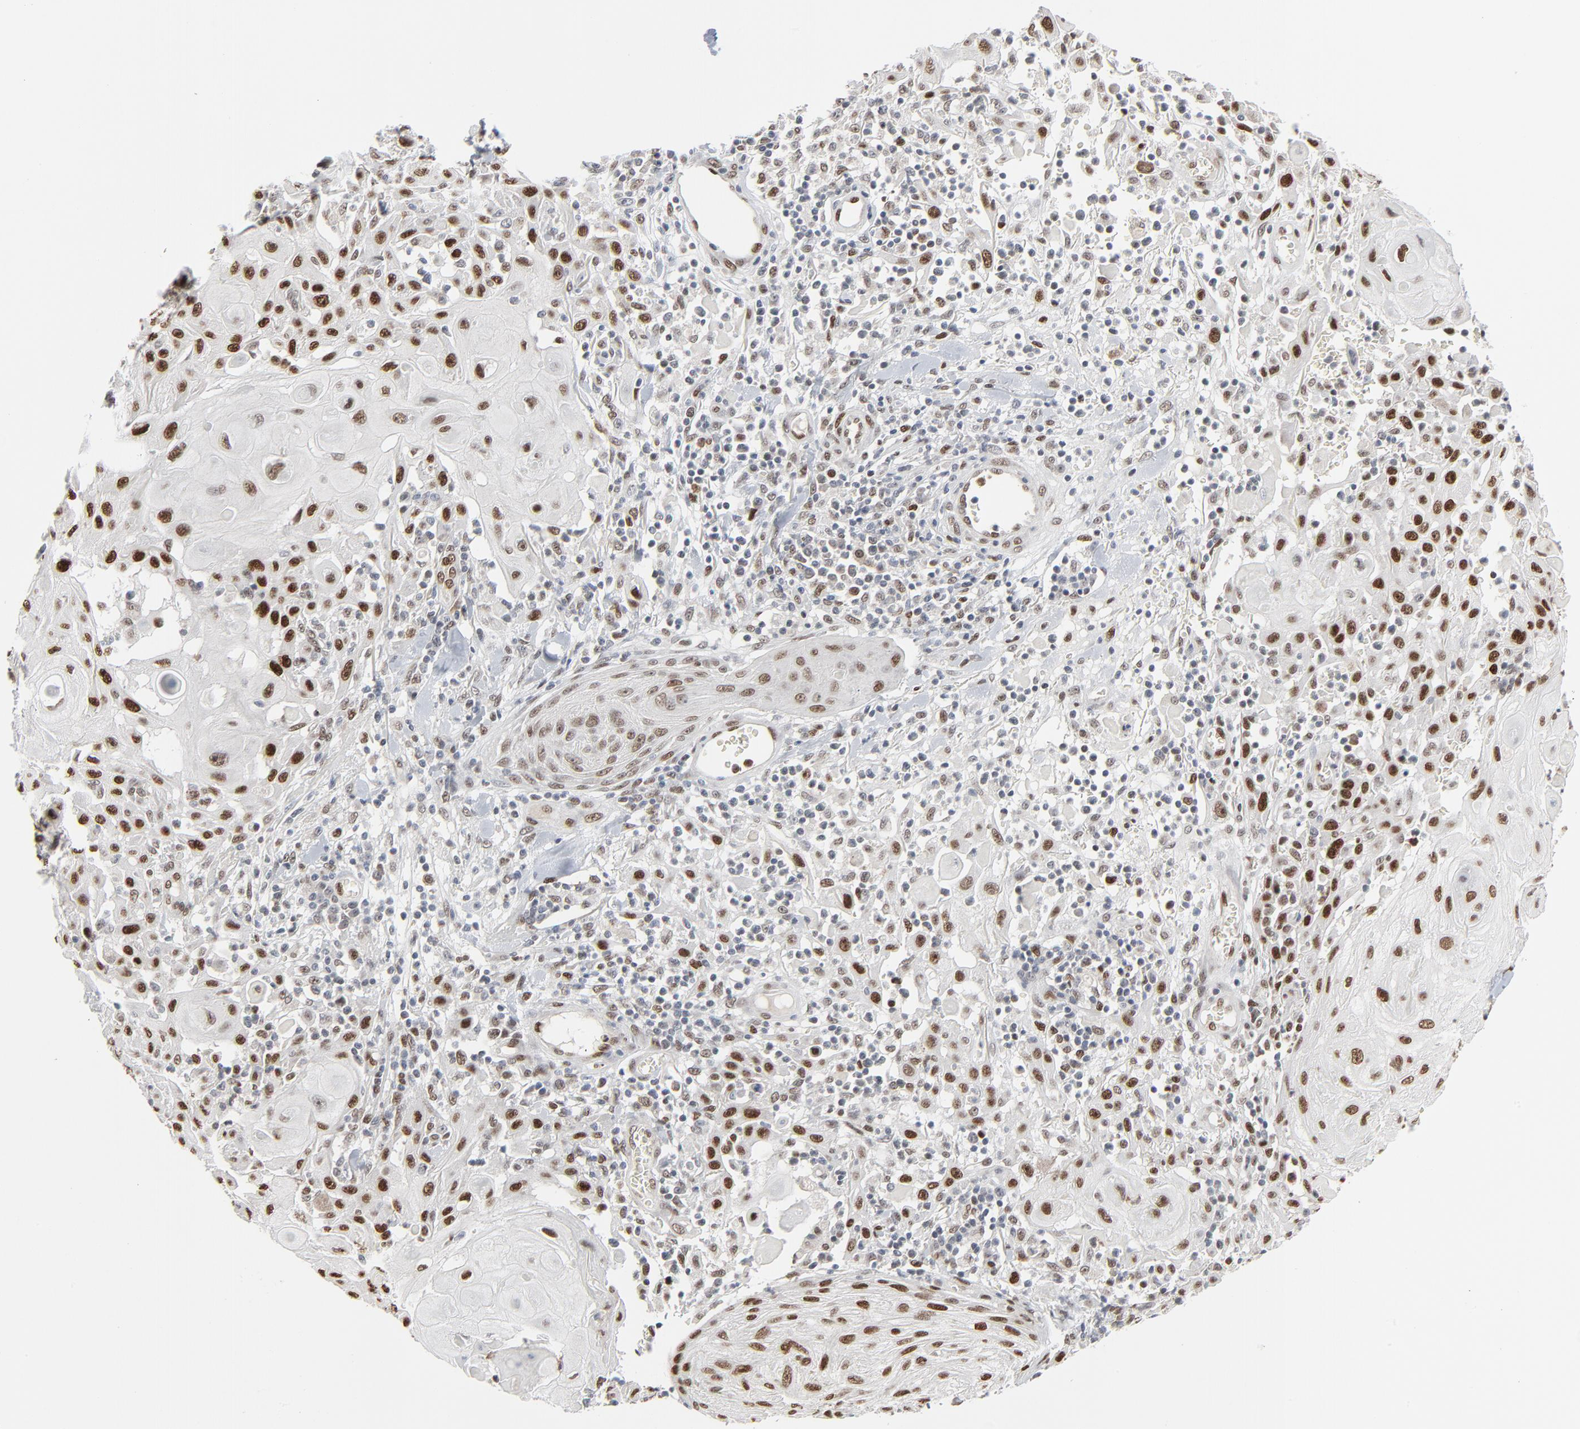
{"staining": {"intensity": "strong", "quantity": ">75%", "location": "nuclear"}, "tissue": "skin cancer", "cell_type": "Tumor cells", "image_type": "cancer", "snomed": [{"axis": "morphology", "description": "Squamous cell carcinoma, NOS"}, {"axis": "topography", "description": "Skin"}], "caption": "The micrograph demonstrates staining of squamous cell carcinoma (skin), revealing strong nuclear protein positivity (brown color) within tumor cells.", "gene": "CUX1", "patient": {"sex": "male", "age": 24}}